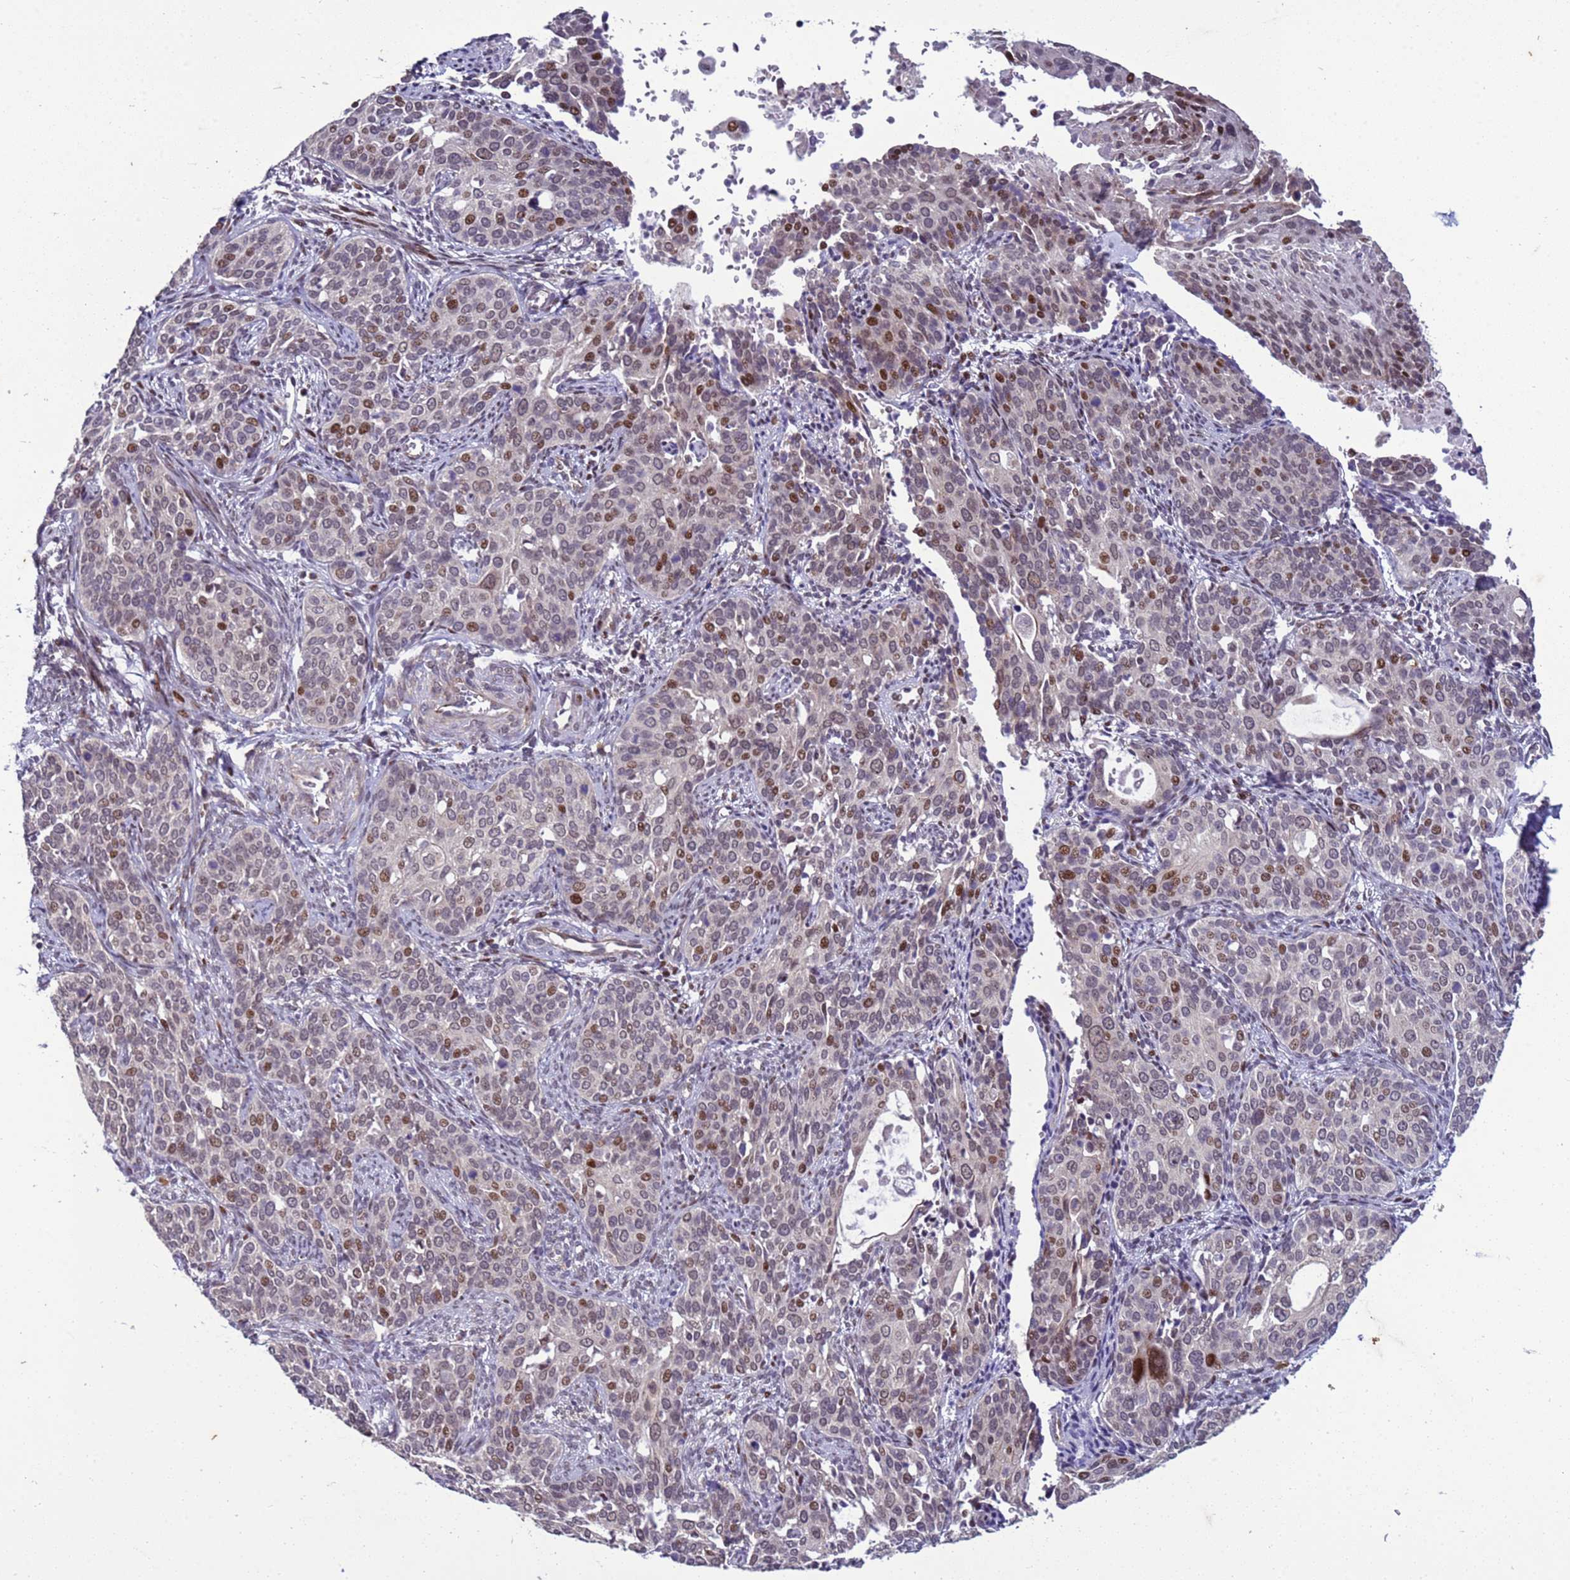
{"staining": {"intensity": "moderate", "quantity": "<25%", "location": "nuclear"}, "tissue": "cervical cancer", "cell_type": "Tumor cells", "image_type": "cancer", "snomed": [{"axis": "morphology", "description": "Squamous cell carcinoma, NOS"}, {"axis": "topography", "description": "Cervix"}], "caption": "A high-resolution photomicrograph shows IHC staining of cervical squamous cell carcinoma, which shows moderate nuclear positivity in about <25% of tumor cells. (IHC, brightfield microscopy, high magnification).", "gene": "SHC3", "patient": {"sex": "female", "age": 44}}